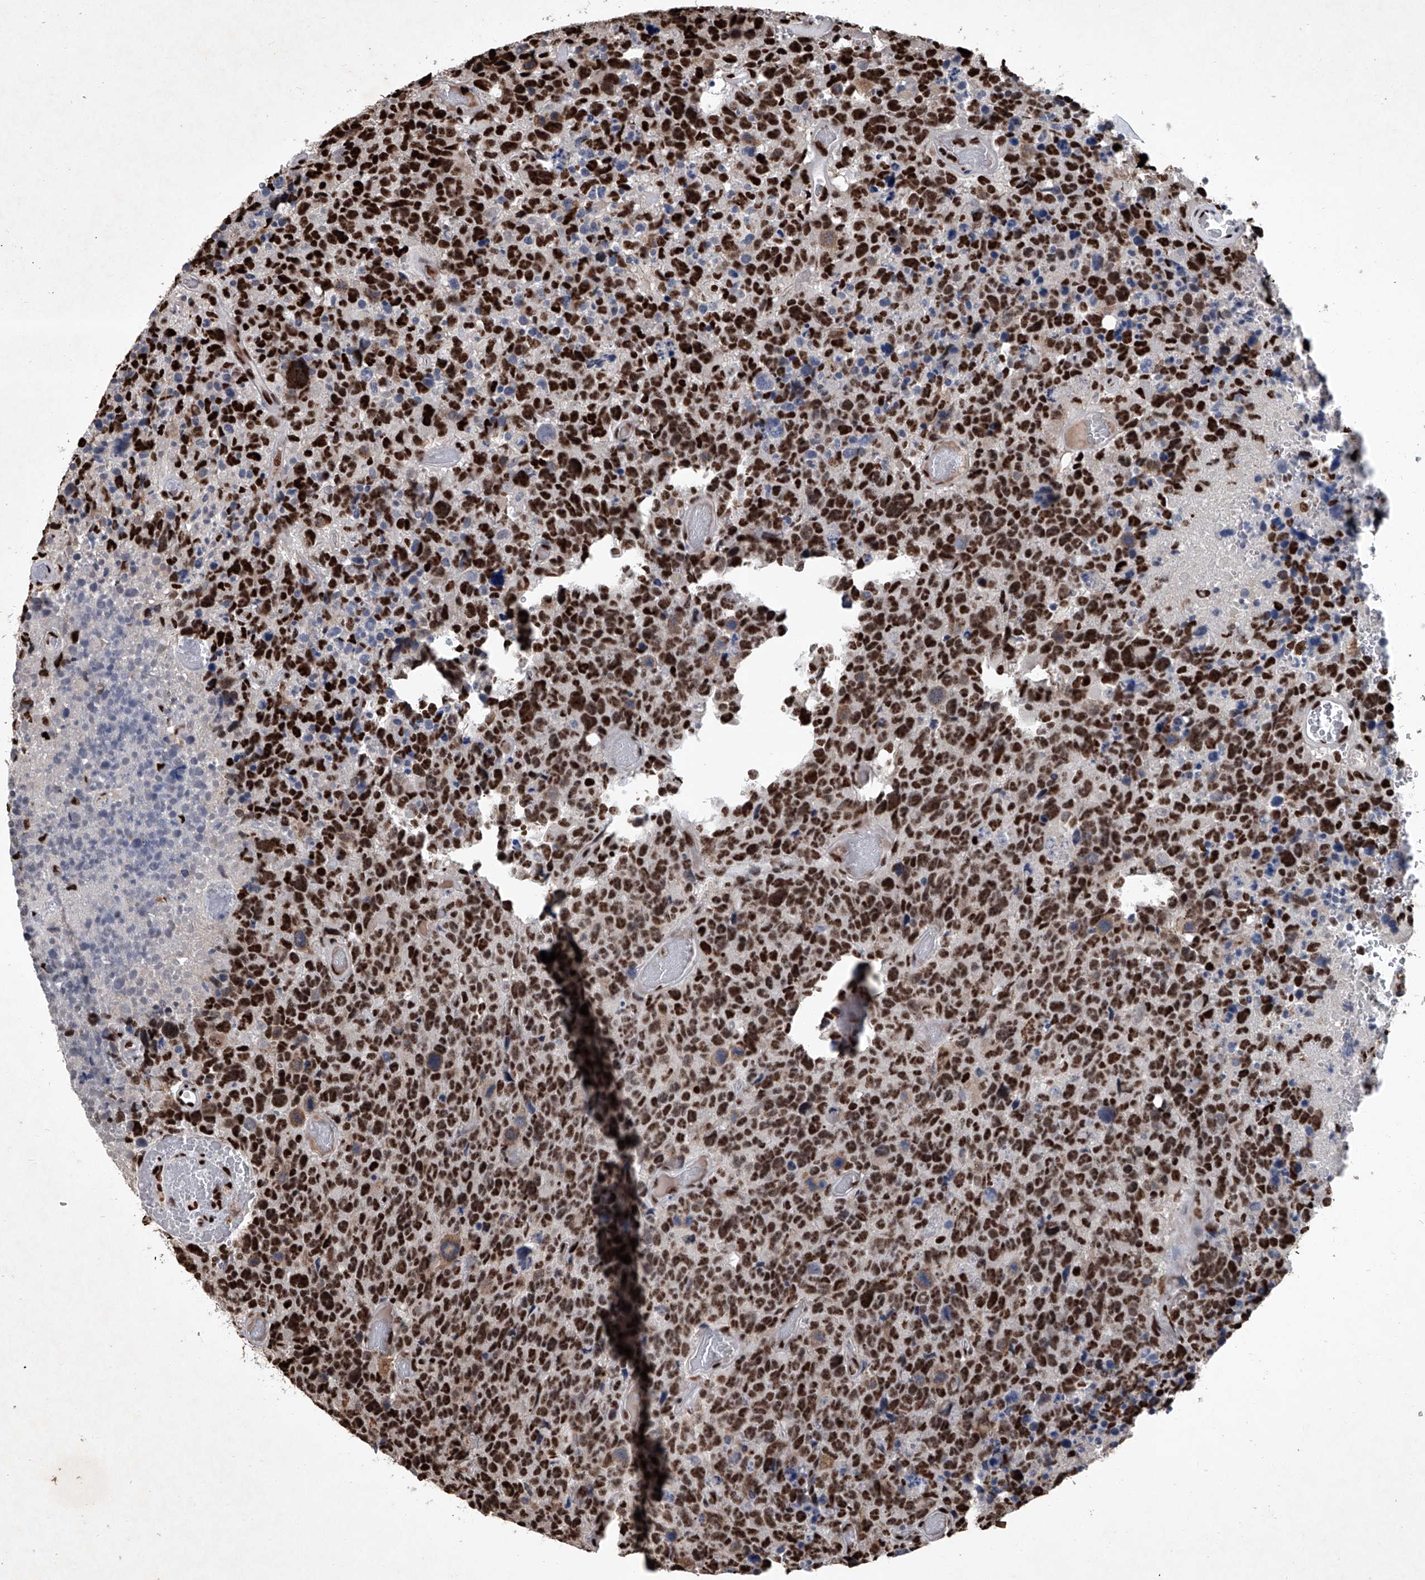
{"staining": {"intensity": "strong", "quantity": ">75%", "location": "nuclear"}, "tissue": "glioma", "cell_type": "Tumor cells", "image_type": "cancer", "snomed": [{"axis": "morphology", "description": "Glioma, malignant, High grade"}, {"axis": "topography", "description": "Brain"}], "caption": "There is high levels of strong nuclear expression in tumor cells of glioma, as demonstrated by immunohistochemical staining (brown color).", "gene": "DDX39B", "patient": {"sex": "male", "age": 69}}